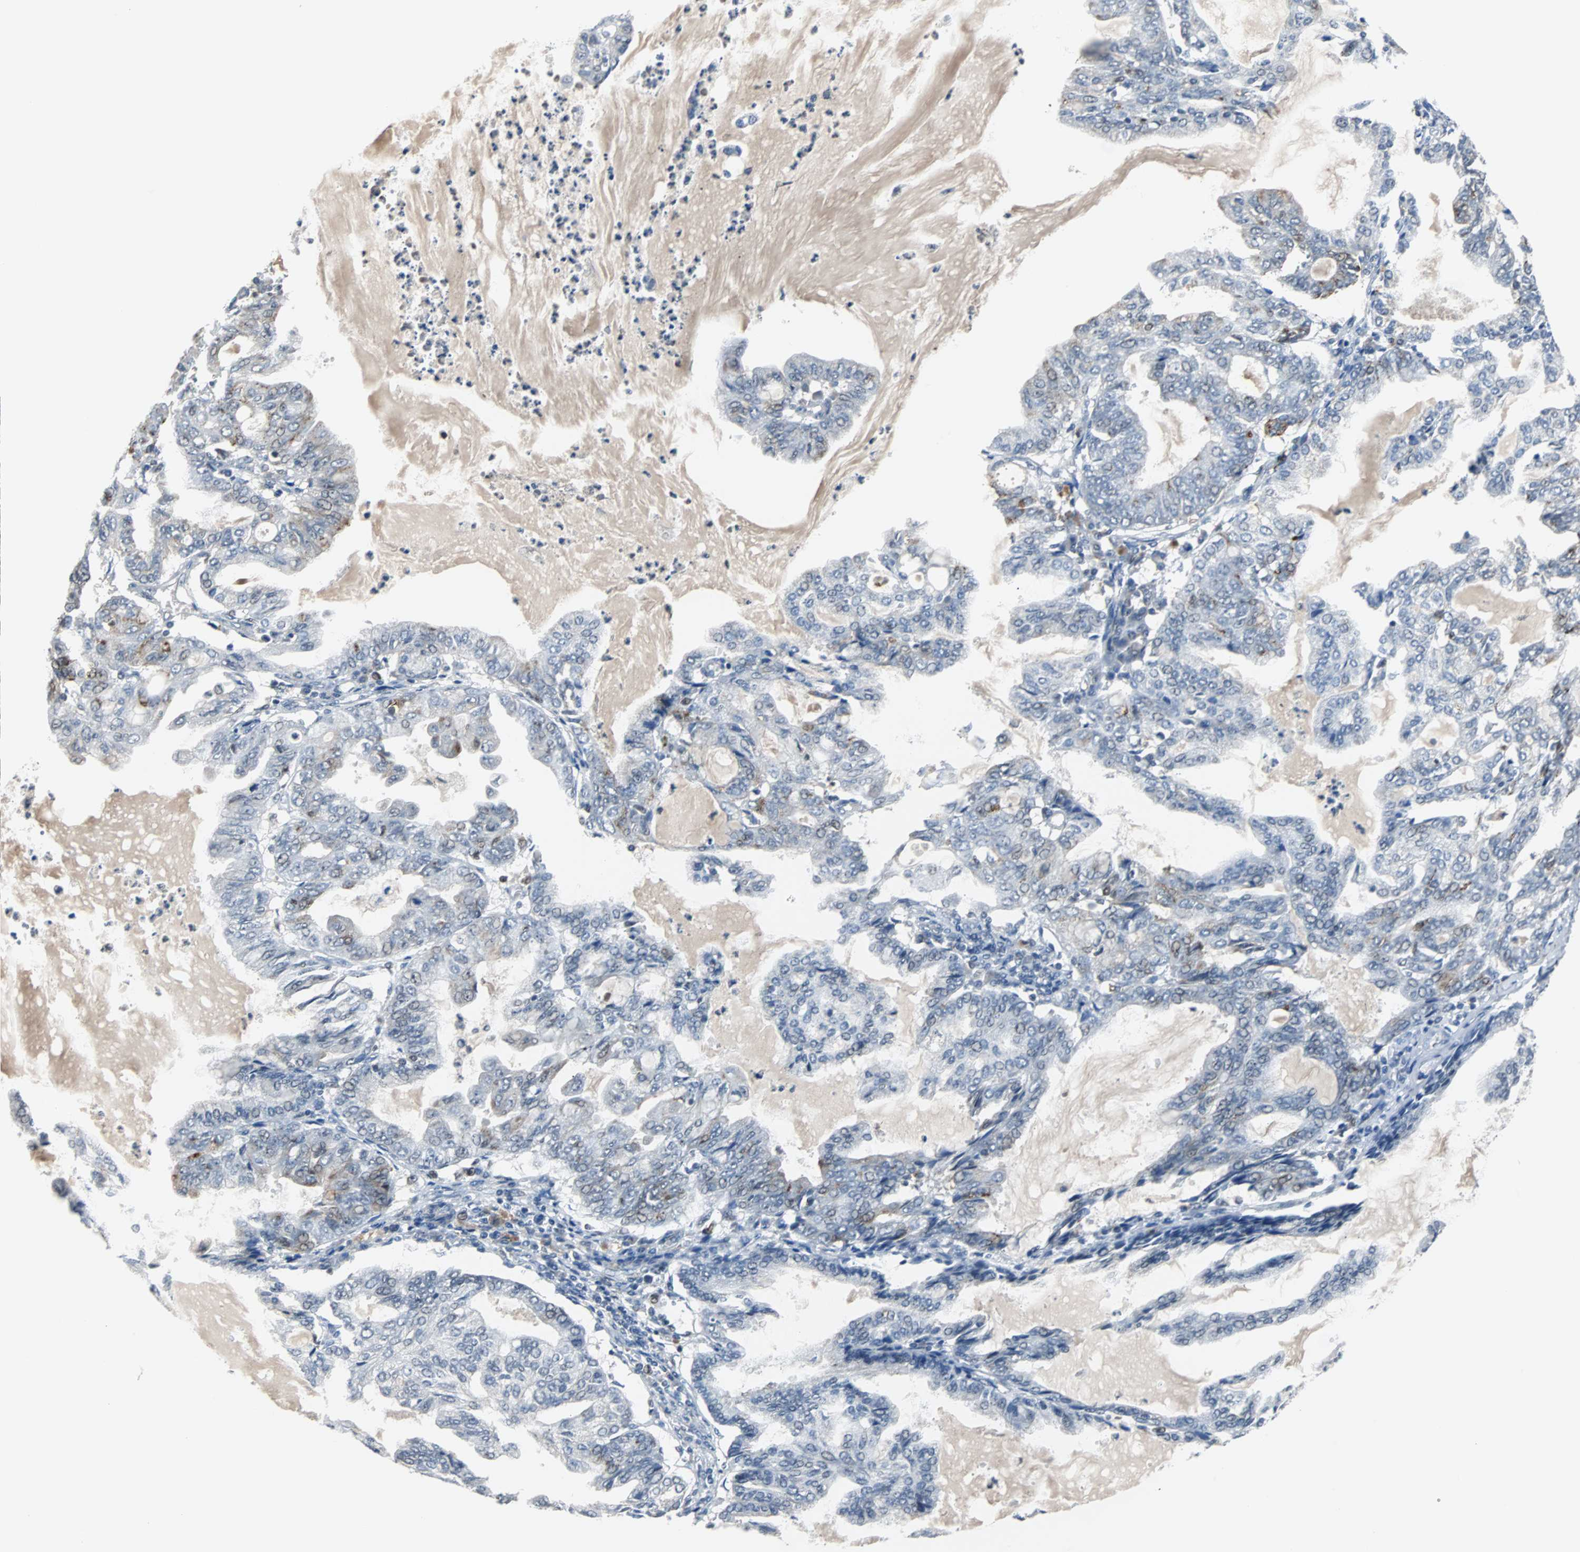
{"staining": {"intensity": "moderate", "quantity": "<25%", "location": "cytoplasmic/membranous"}, "tissue": "endometrial cancer", "cell_type": "Tumor cells", "image_type": "cancer", "snomed": [{"axis": "morphology", "description": "Adenocarcinoma, NOS"}, {"axis": "topography", "description": "Endometrium"}], "caption": "Immunohistochemistry (IHC) histopathology image of human adenocarcinoma (endometrial) stained for a protein (brown), which displays low levels of moderate cytoplasmic/membranous expression in approximately <25% of tumor cells.", "gene": "HLX", "patient": {"sex": "female", "age": 86}}